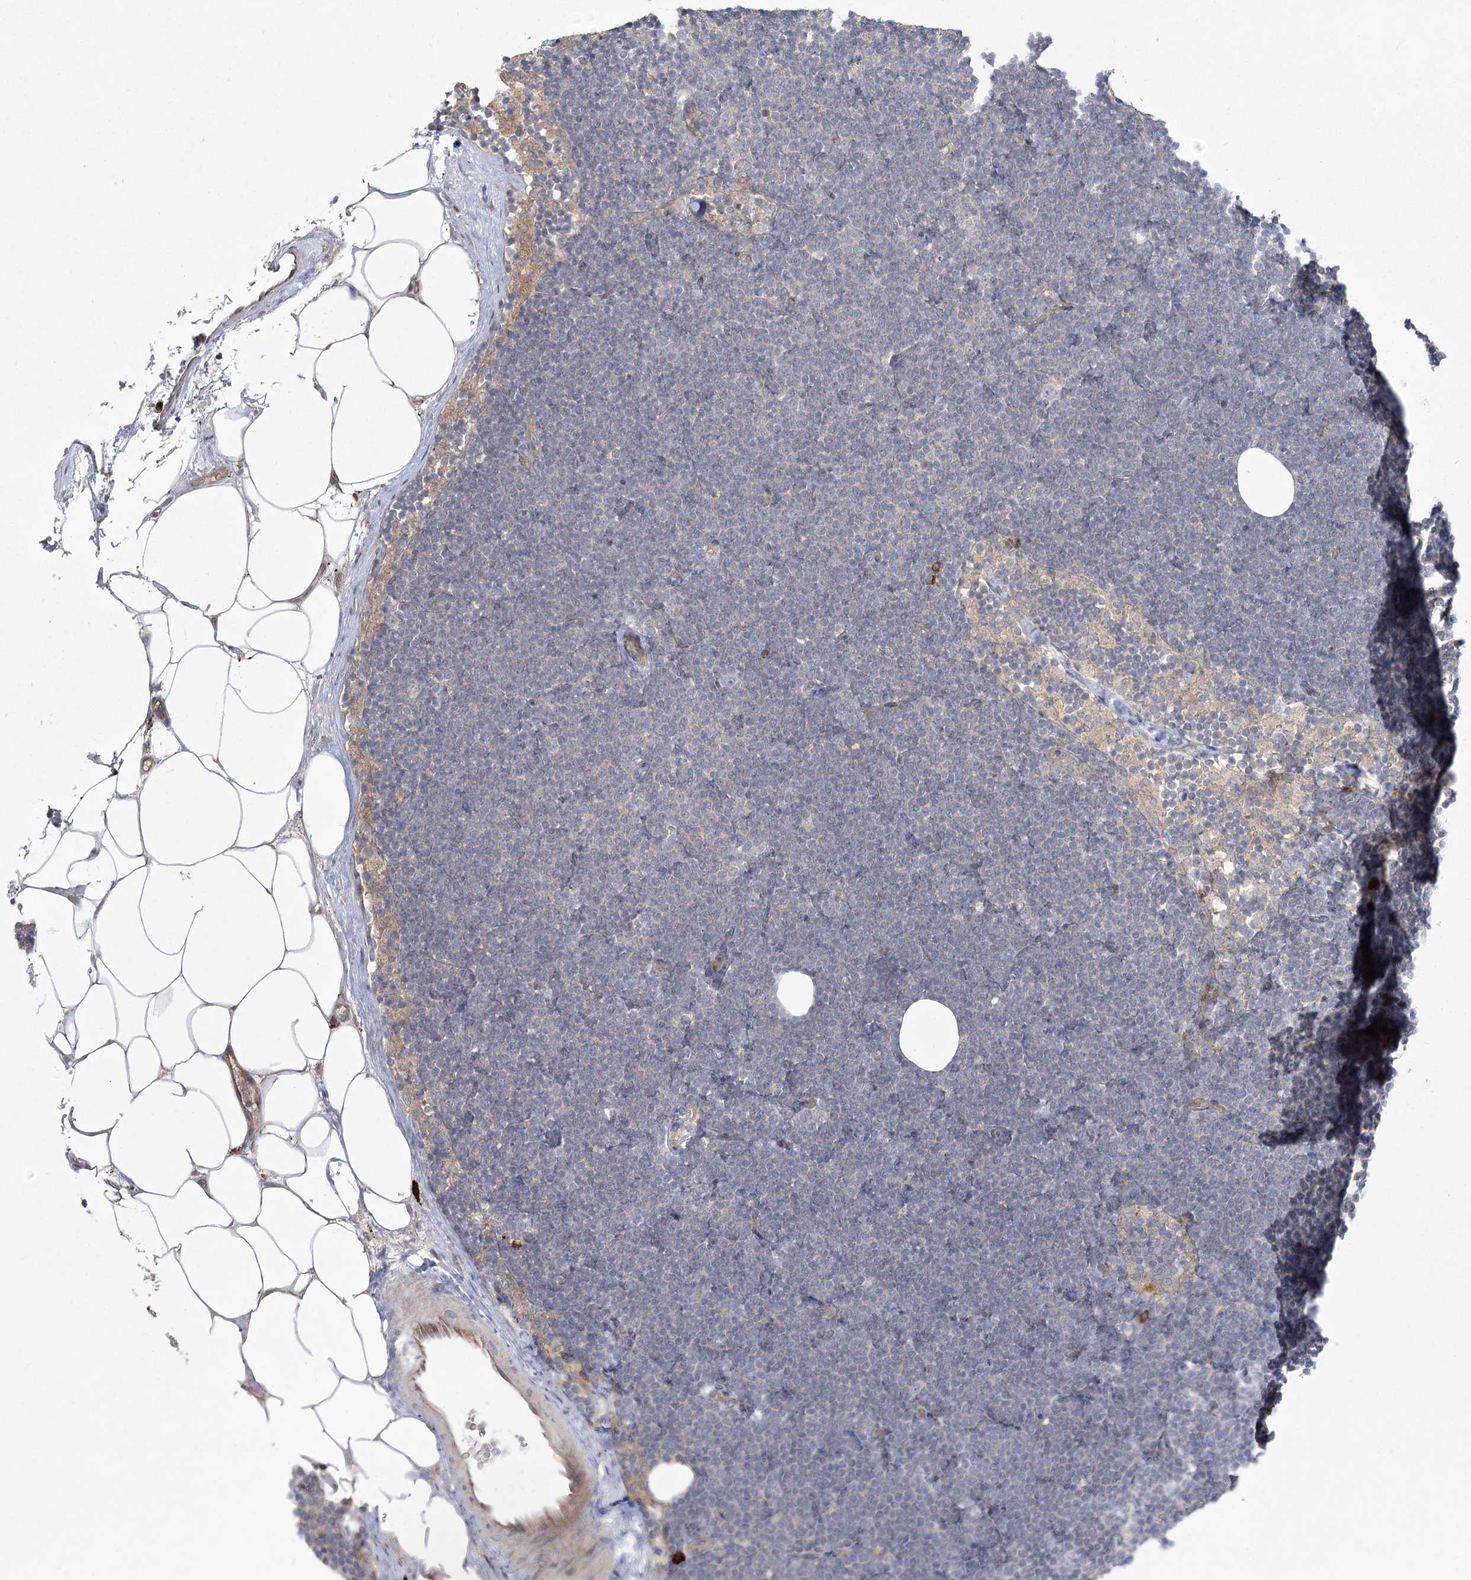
{"staining": {"intensity": "negative", "quantity": "none", "location": "none"}, "tissue": "lymphoma", "cell_type": "Tumor cells", "image_type": "cancer", "snomed": [{"axis": "morphology", "description": "Malignant lymphoma, non-Hodgkin's type, Low grade"}, {"axis": "topography", "description": "Lymph node"}], "caption": "Tumor cells are negative for brown protein staining in lymphoma.", "gene": "CAMTA1", "patient": {"sex": "female", "age": 53}}